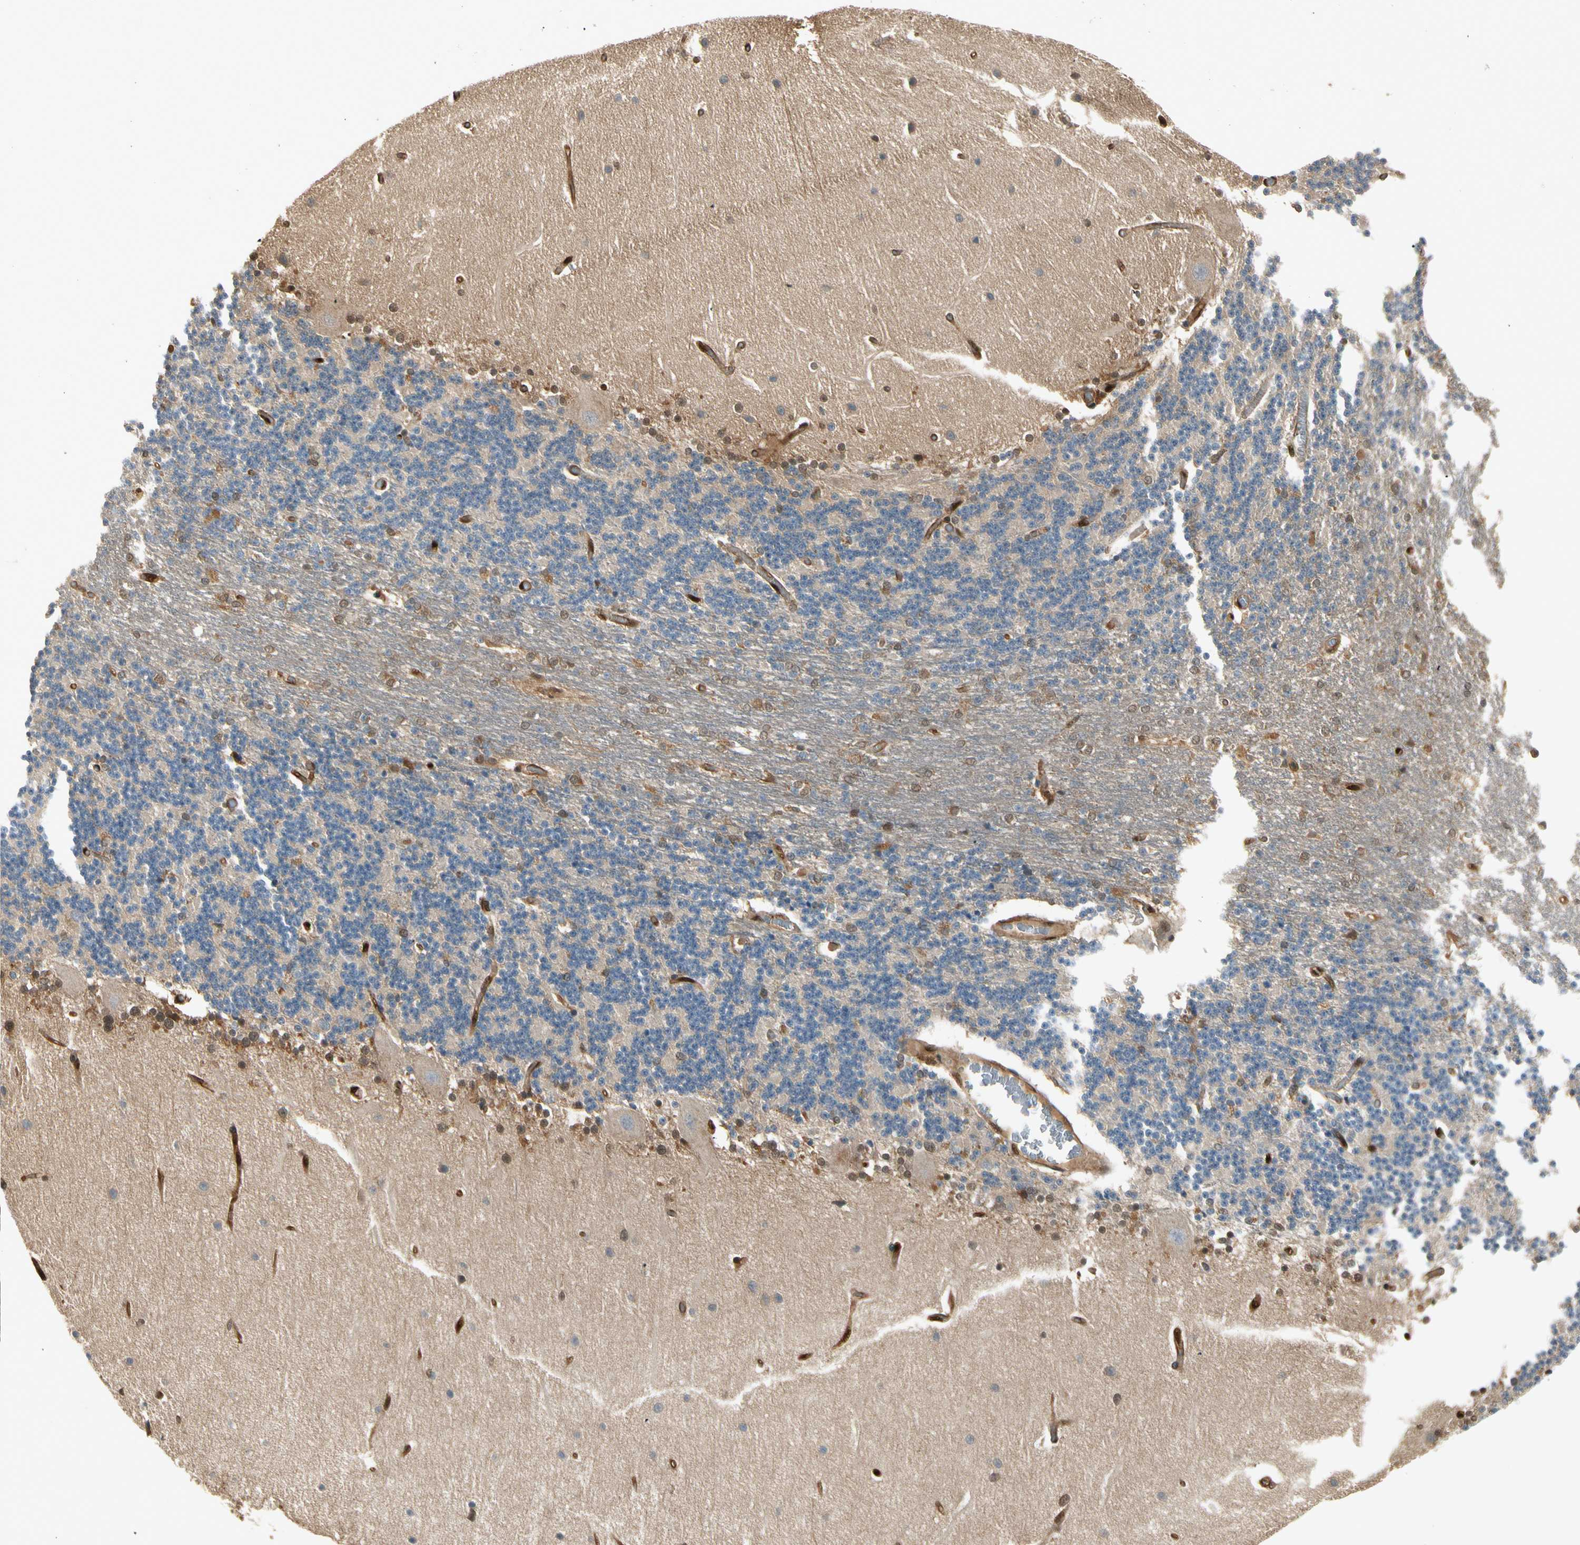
{"staining": {"intensity": "weak", "quantity": "25%-75%", "location": "nuclear"}, "tissue": "cerebellum", "cell_type": "Cells in granular layer", "image_type": "normal", "snomed": [{"axis": "morphology", "description": "Normal tissue, NOS"}, {"axis": "topography", "description": "Cerebellum"}], "caption": "The photomicrograph displays a brown stain indicating the presence of a protein in the nuclear of cells in granular layer in cerebellum.", "gene": "SERPINB6", "patient": {"sex": "female", "age": 54}}